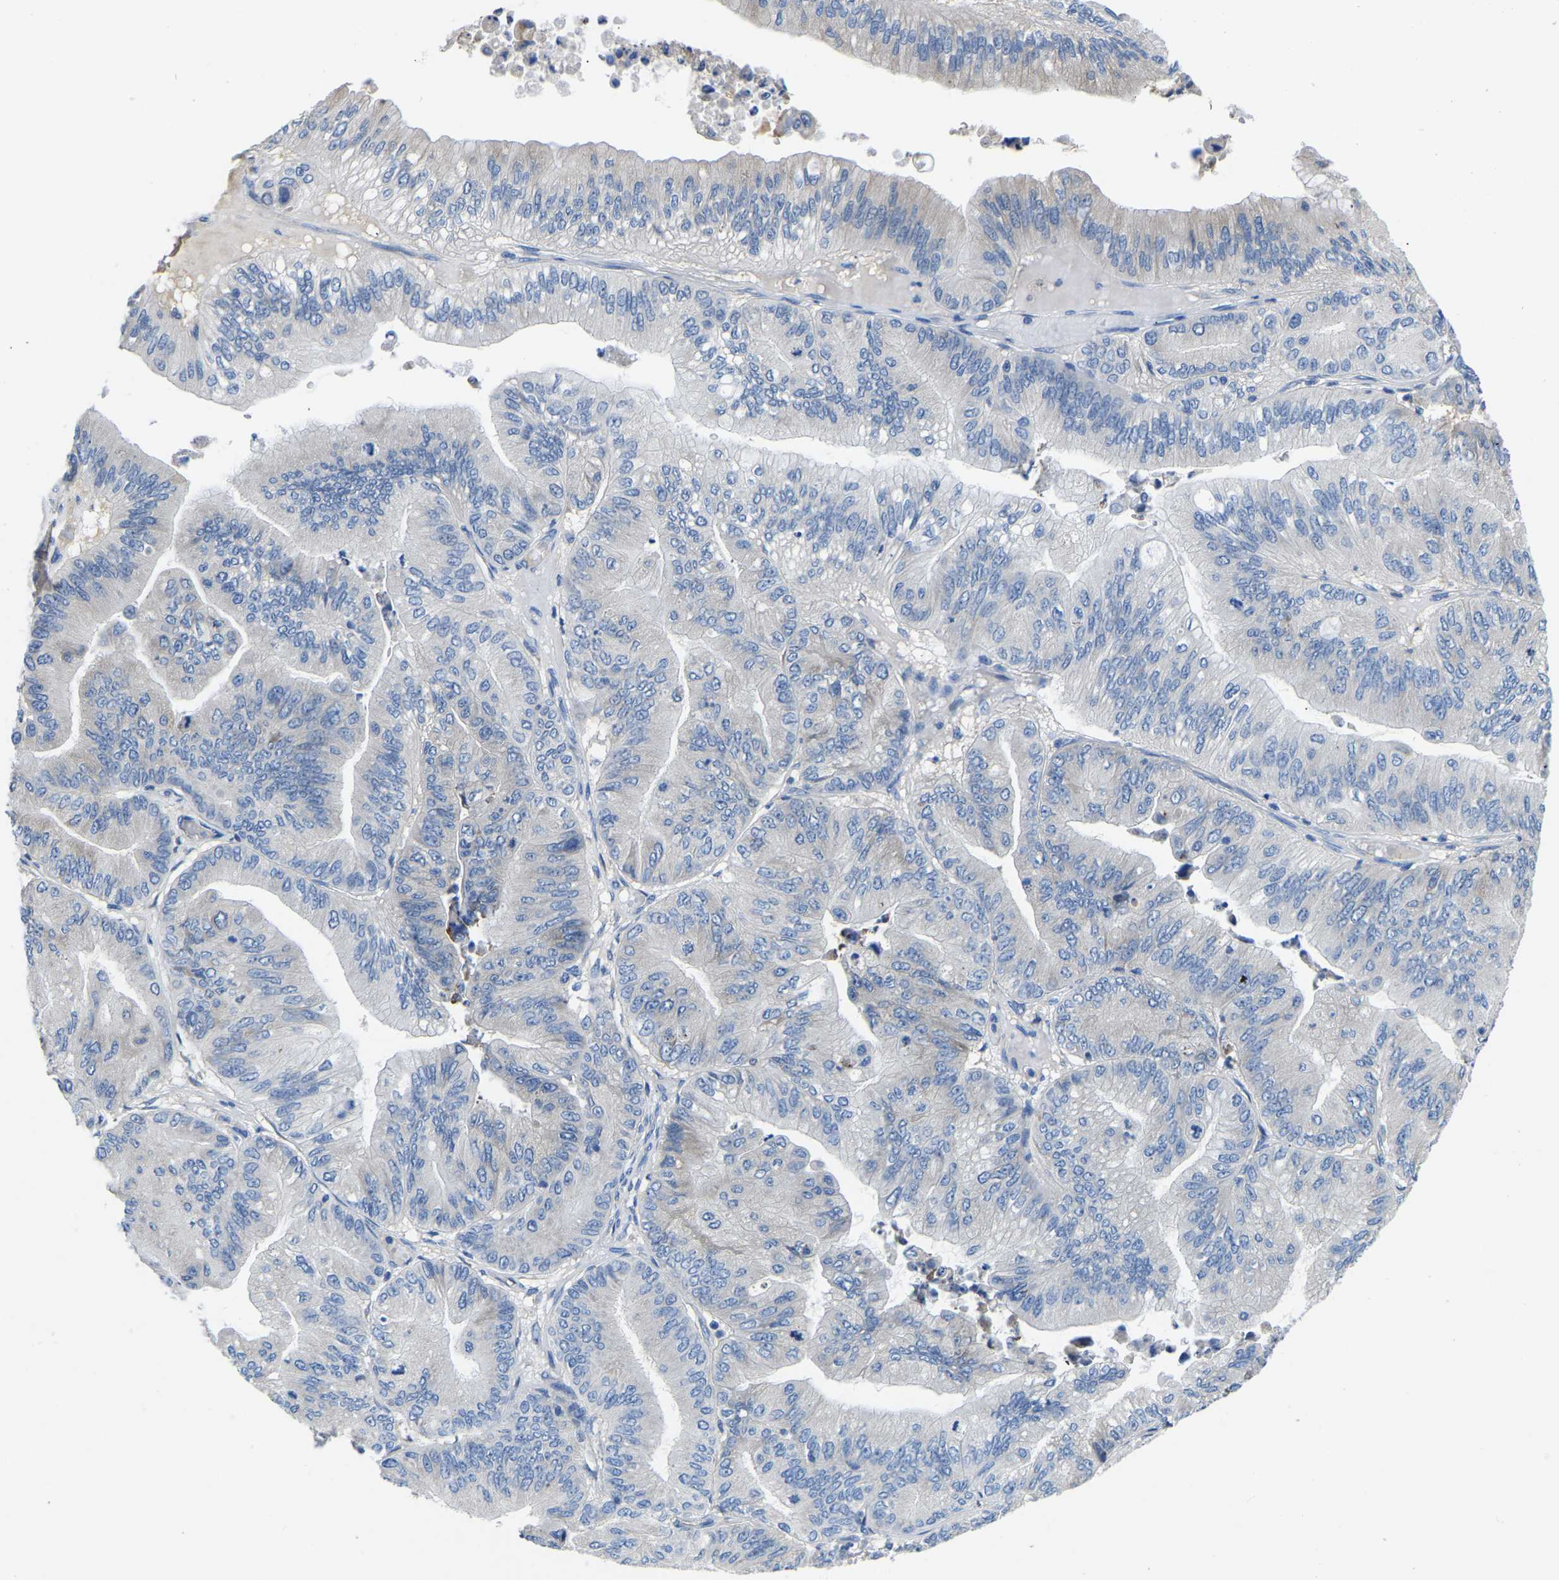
{"staining": {"intensity": "negative", "quantity": "none", "location": "none"}, "tissue": "ovarian cancer", "cell_type": "Tumor cells", "image_type": "cancer", "snomed": [{"axis": "morphology", "description": "Cystadenocarcinoma, mucinous, NOS"}, {"axis": "topography", "description": "Ovary"}], "caption": "Immunohistochemistry (IHC) image of human mucinous cystadenocarcinoma (ovarian) stained for a protein (brown), which displays no staining in tumor cells. (Stains: DAB (3,3'-diaminobenzidine) IHC with hematoxylin counter stain, Microscopy: brightfield microscopy at high magnification).", "gene": "ABCA10", "patient": {"sex": "female", "age": 61}}